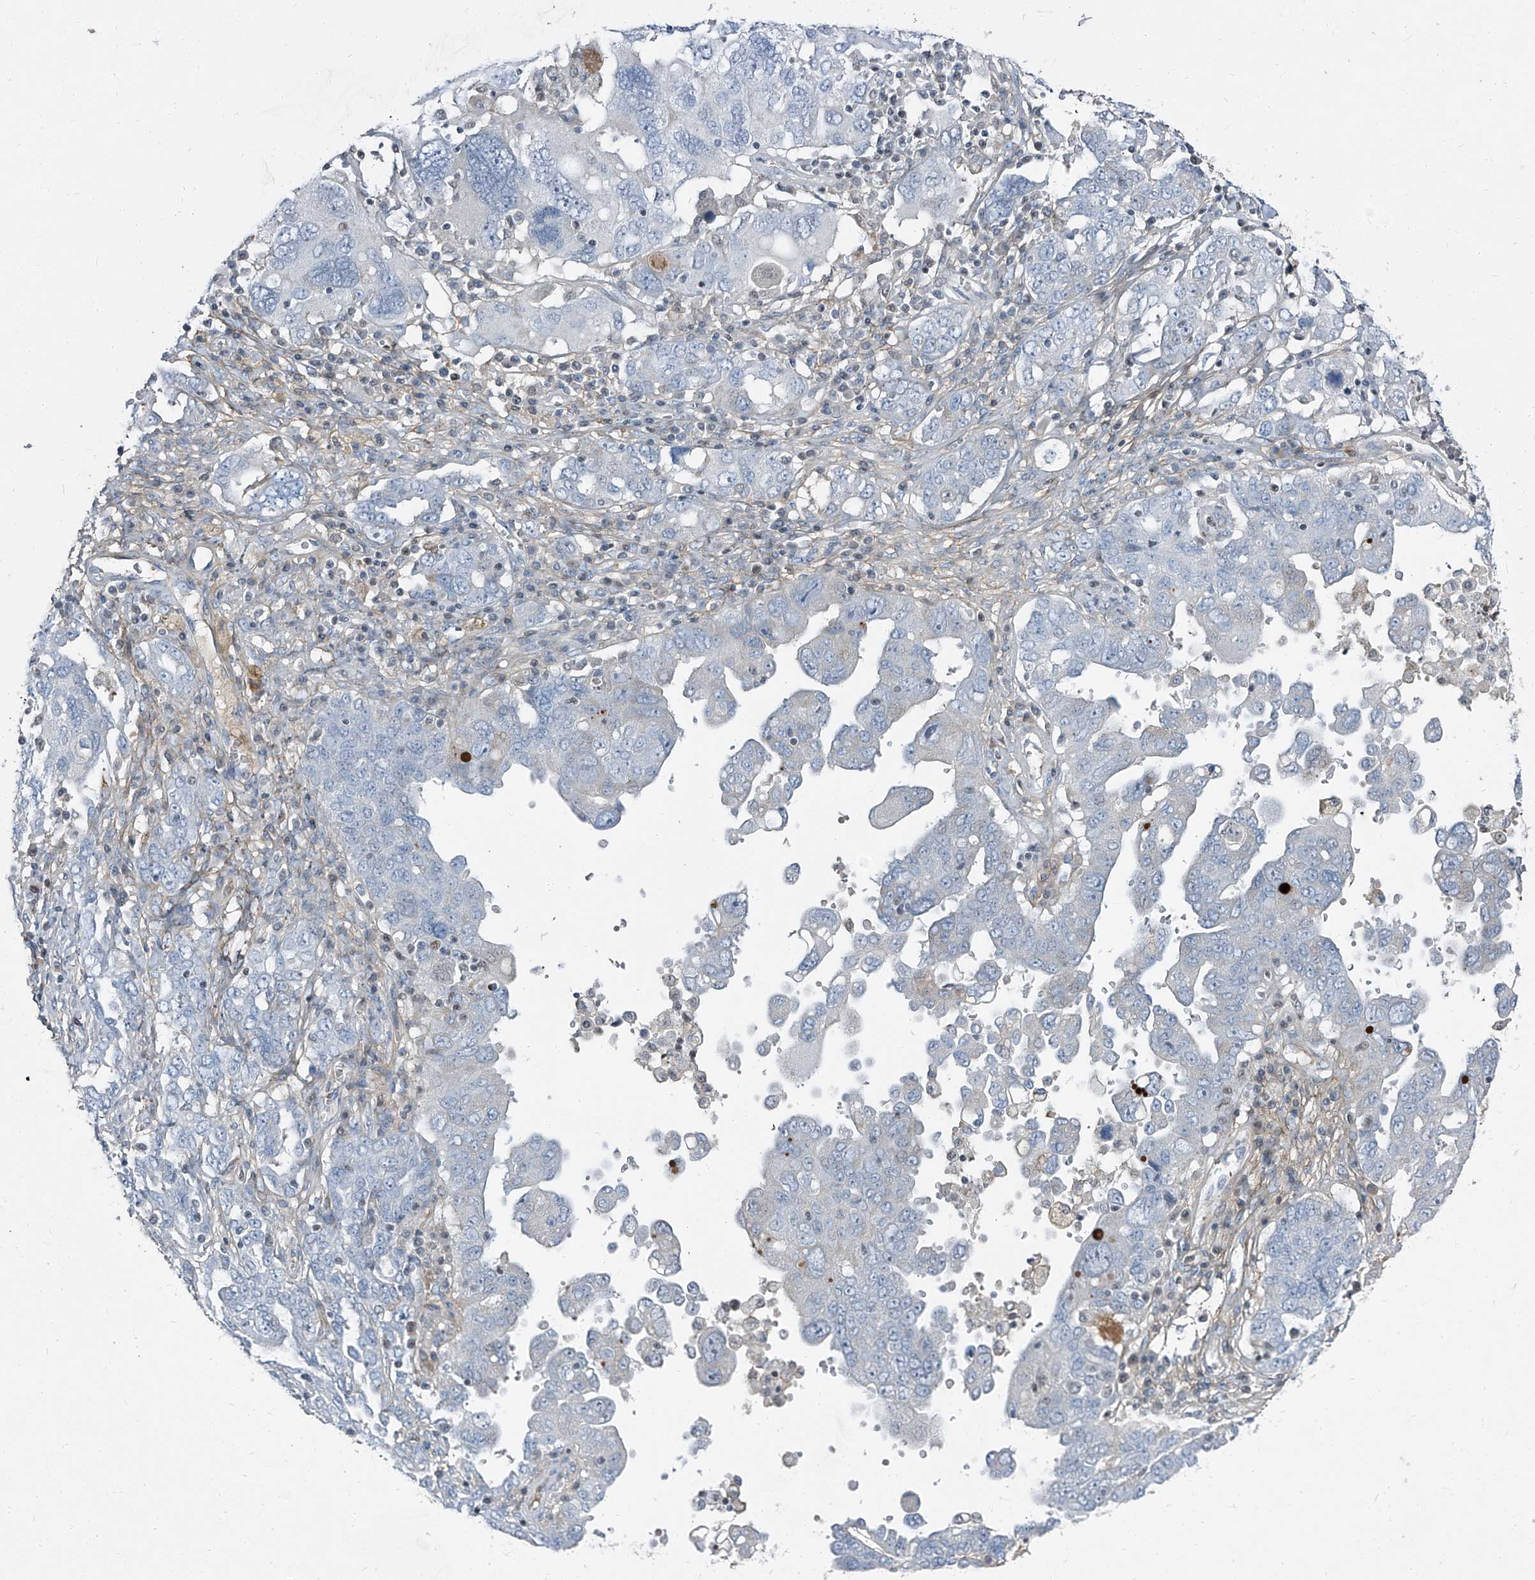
{"staining": {"intensity": "negative", "quantity": "none", "location": "none"}, "tissue": "ovarian cancer", "cell_type": "Tumor cells", "image_type": "cancer", "snomed": [{"axis": "morphology", "description": "Carcinoma, endometroid"}, {"axis": "topography", "description": "Ovary"}], "caption": "Endometroid carcinoma (ovarian) was stained to show a protein in brown. There is no significant staining in tumor cells.", "gene": "HOXA3", "patient": {"sex": "female", "age": 62}}